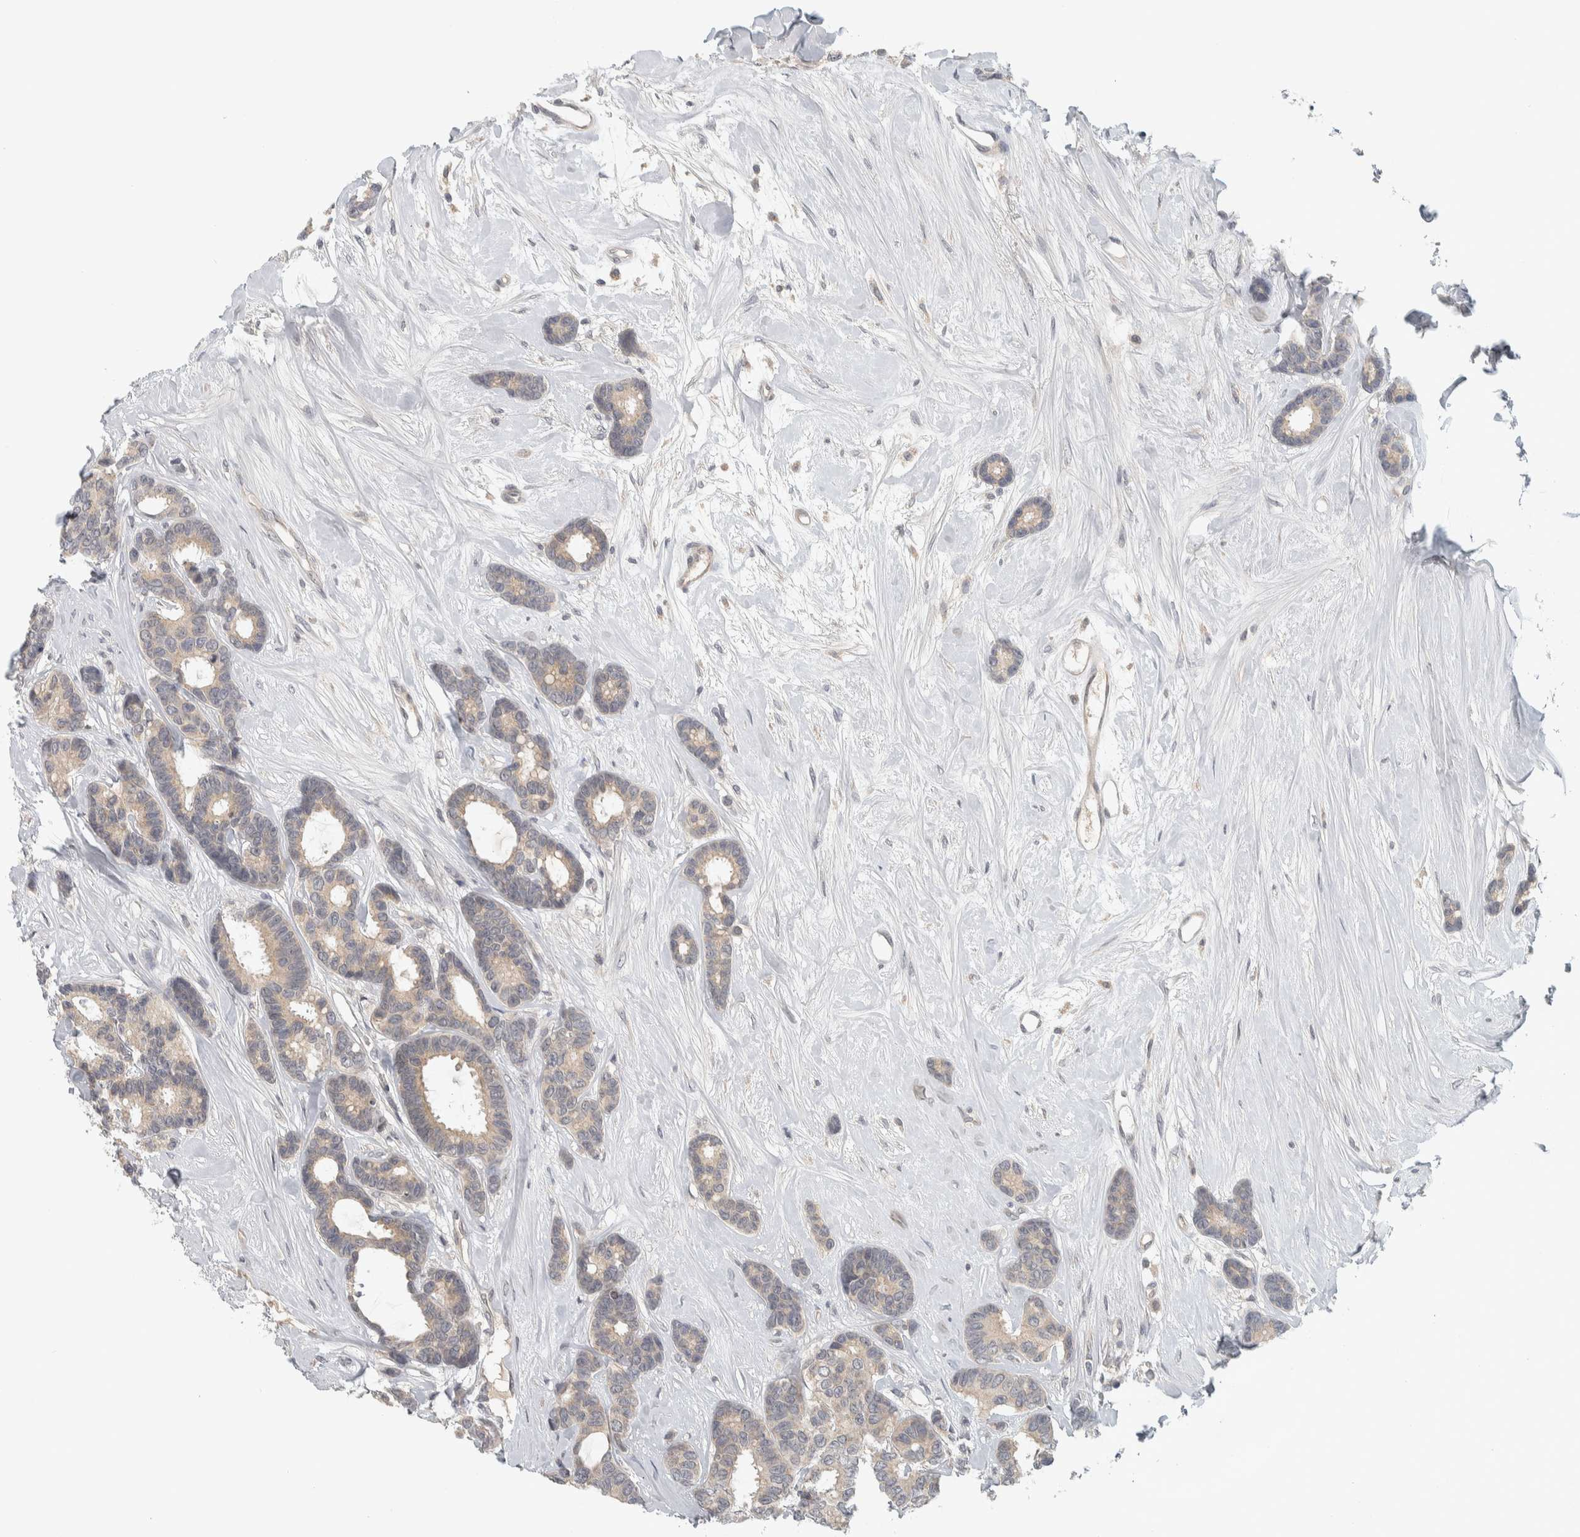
{"staining": {"intensity": "weak", "quantity": "<25%", "location": "cytoplasmic/membranous"}, "tissue": "breast cancer", "cell_type": "Tumor cells", "image_type": "cancer", "snomed": [{"axis": "morphology", "description": "Duct carcinoma"}, {"axis": "topography", "description": "Breast"}], "caption": "DAB immunohistochemical staining of breast invasive ductal carcinoma displays no significant expression in tumor cells.", "gene": "AFP", "patient": {"sex": "female", "age": 87}}